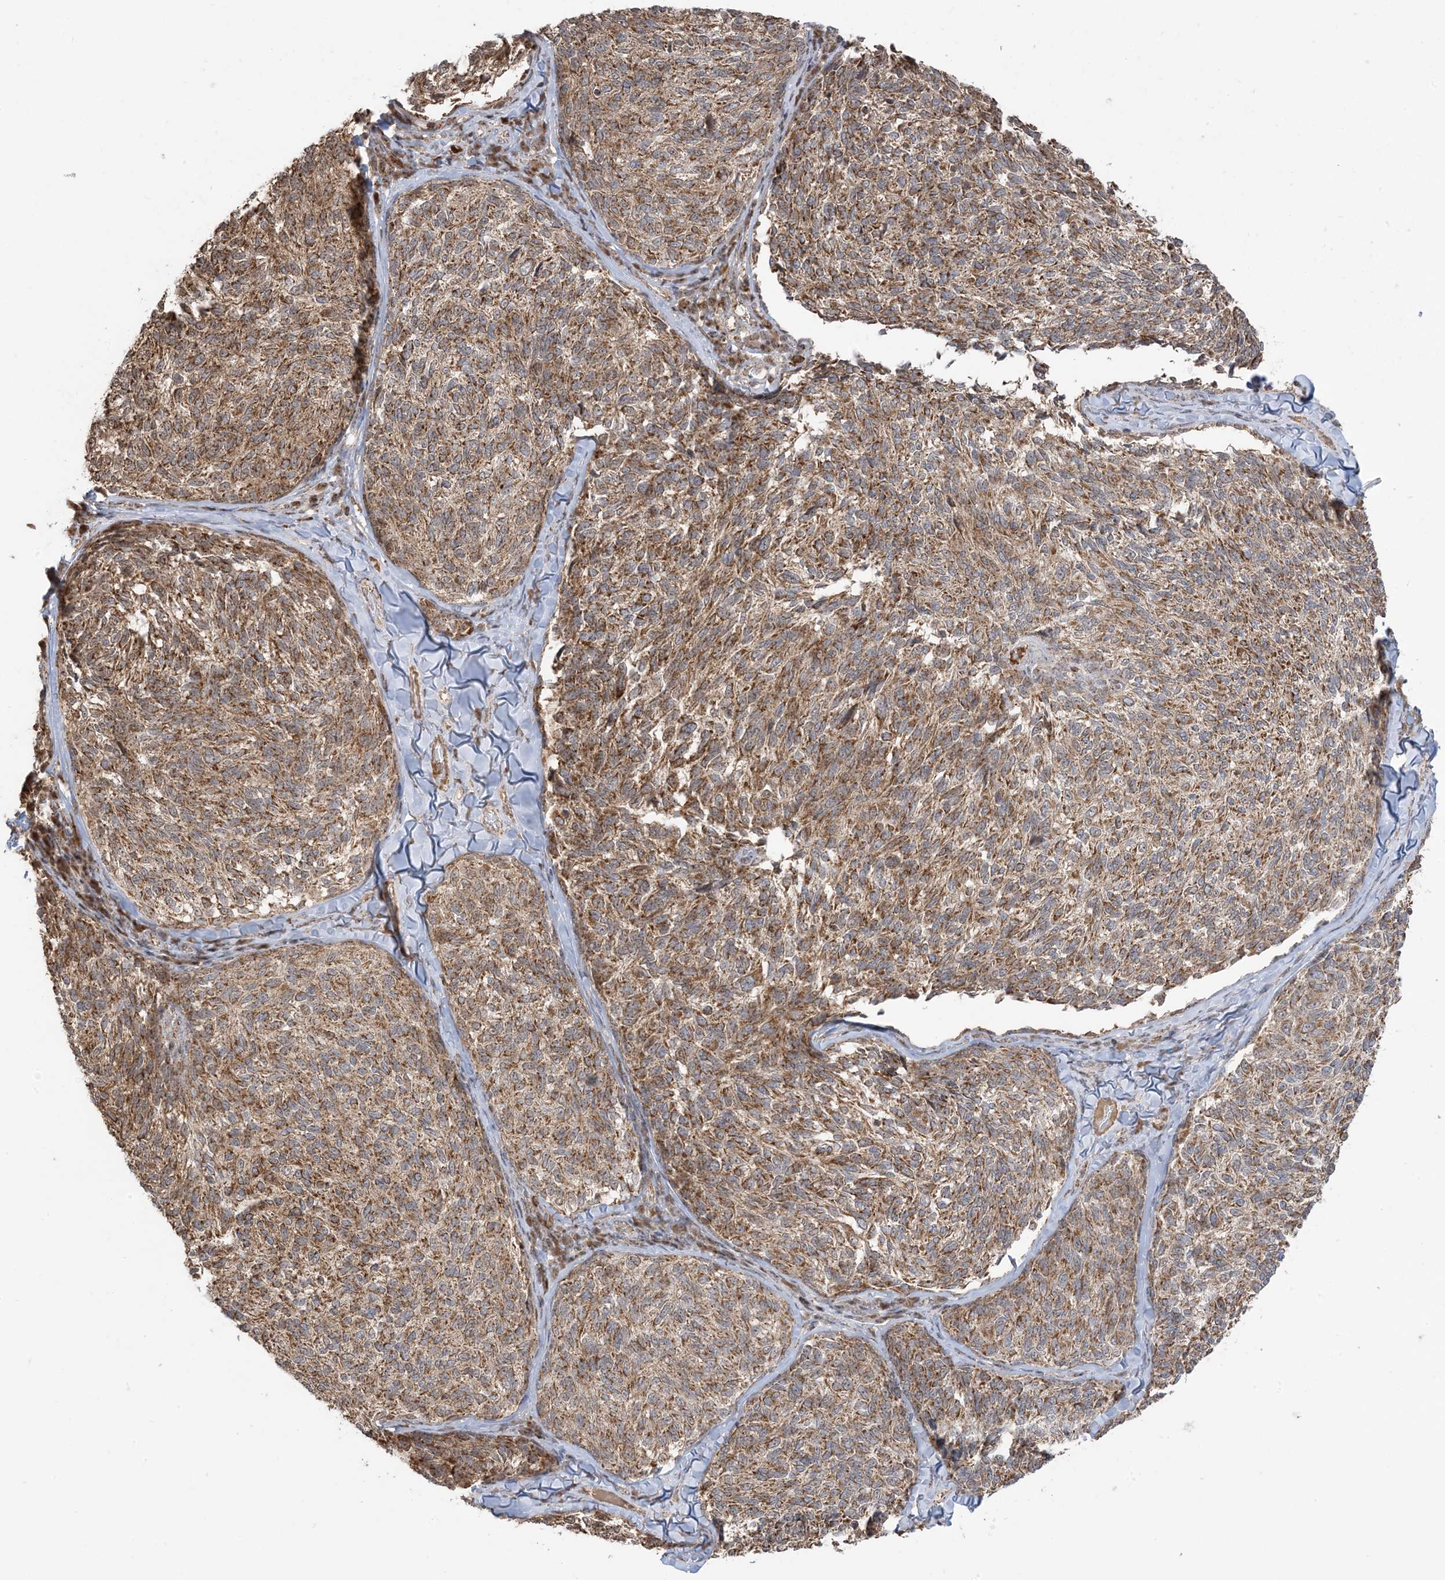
{"staining": {"intensity": "moderate", "quantity": ">75%", "location": "cytoplasmic/membranous,nuclear"}, "tissue": "melanoma", "cell_type": "Tumor cells", "image_type": "cancer", "snomed": [{"axis": "morphology", "description": "Malignant melanoma, NOS"}, {"axis": "topography", "description": "Skin"}], "caption": "Brown immunohistochemical staining in melanoma demonstrates moderate cytoplasmic/membranous and nuclear positivity in about >75% of tumor cells. The staining was performed using DAB (3,3'-diaminobenzidine), with brown indicating positive protein expression. Nuclei are stained blue with hematoxylin.", "gene": "MAPKBP1", "patient": {"sex": "female", "age": 73}}